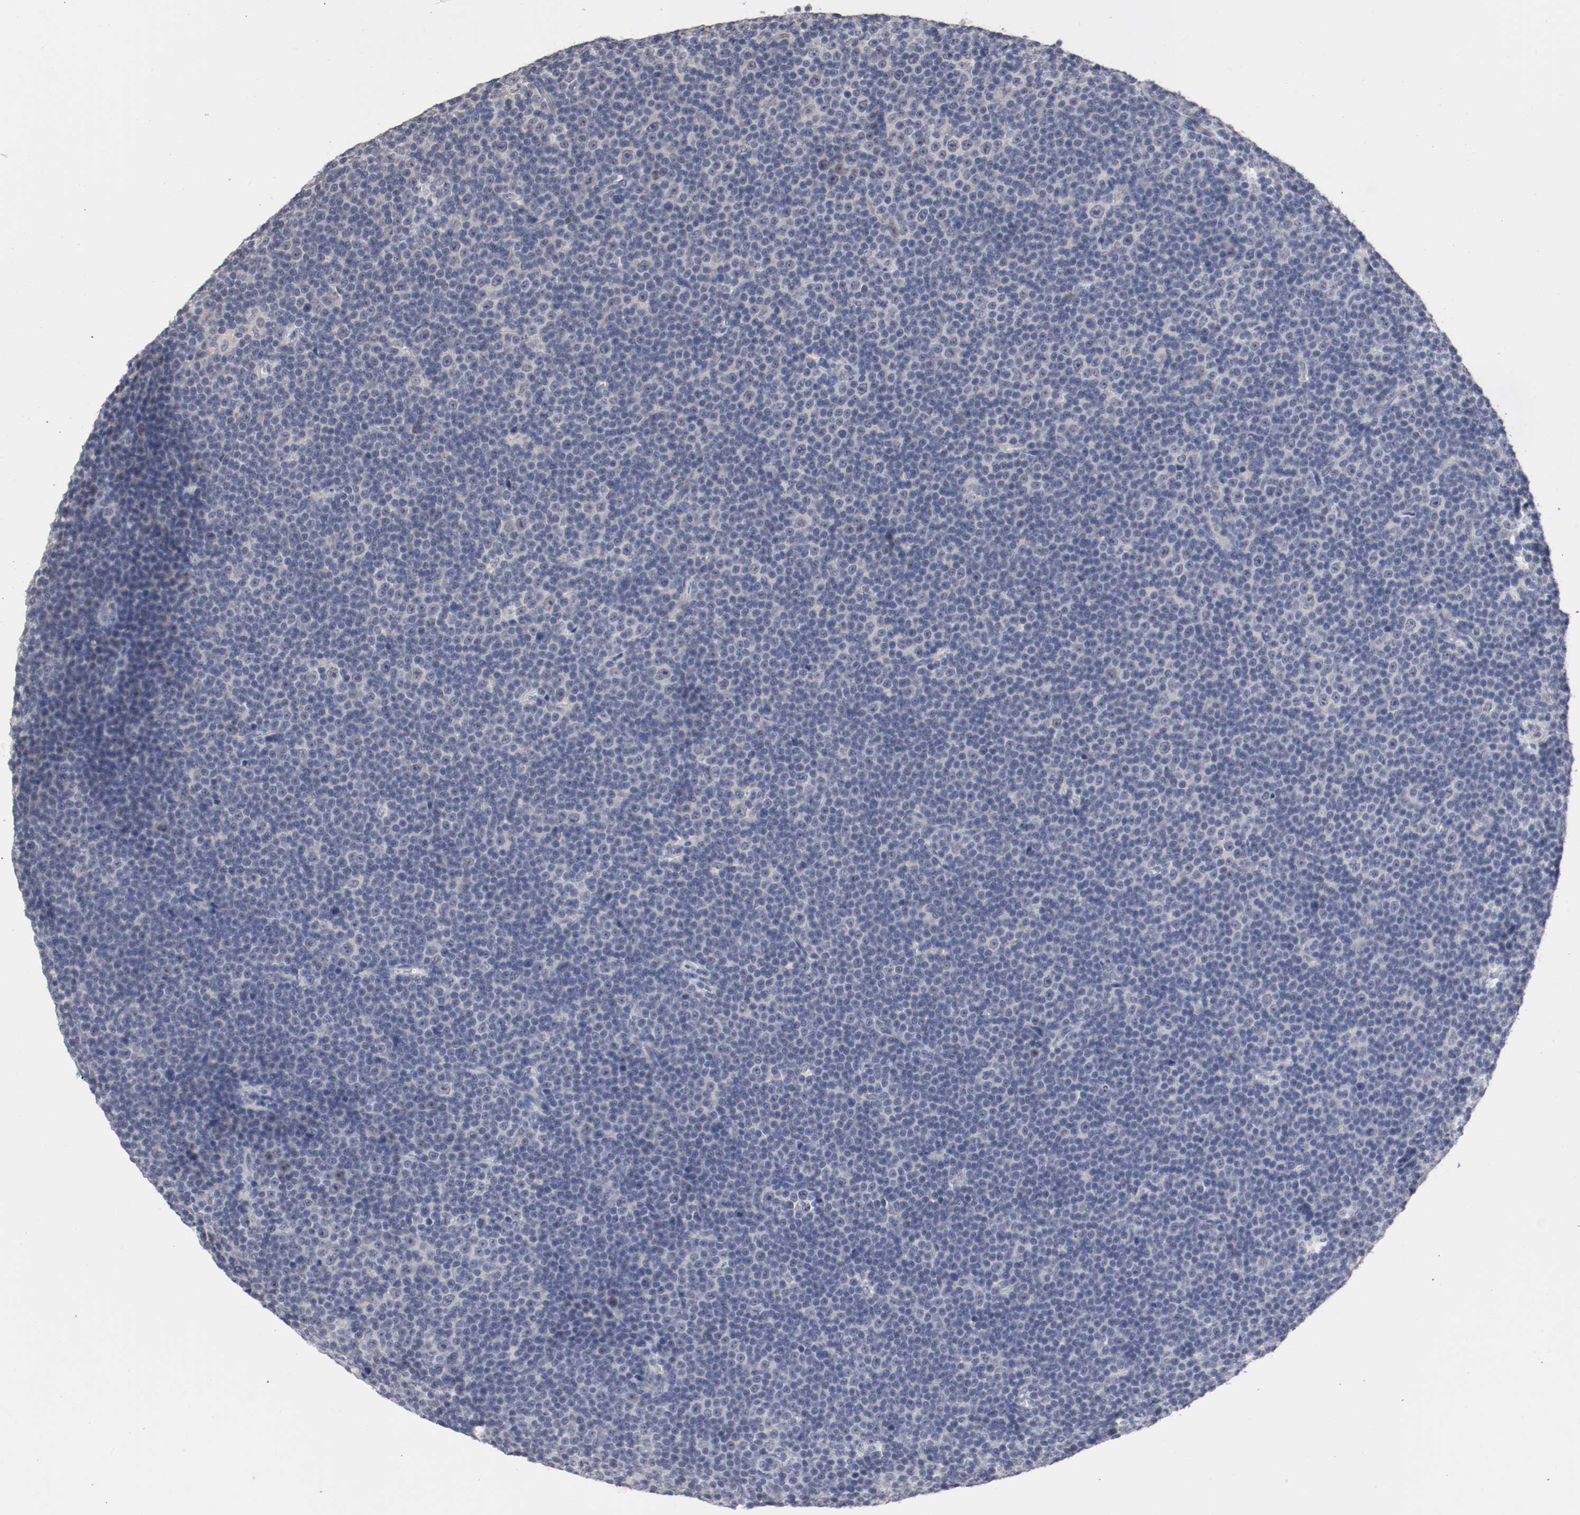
{"staining": {"intensity": "negative", "quantity": "none", "location": "none"}, "tissue": "lymphoma", "cell_type": "Tumor cells", "image_type": "cancer", "snomed": [{"axis": "morphology", "description": "Malignant lymphoma, non-Hodgkin's type, Low grade"}, {"axis": "topography", "description": "Lymph node"}], "caption": "The image displays no significant staining in tumor cells of low-grade malignant lymphoma, non-Hodgkin's type.", "gene": "CEBPE", "patient": {"sex": "female", "age": 67}}